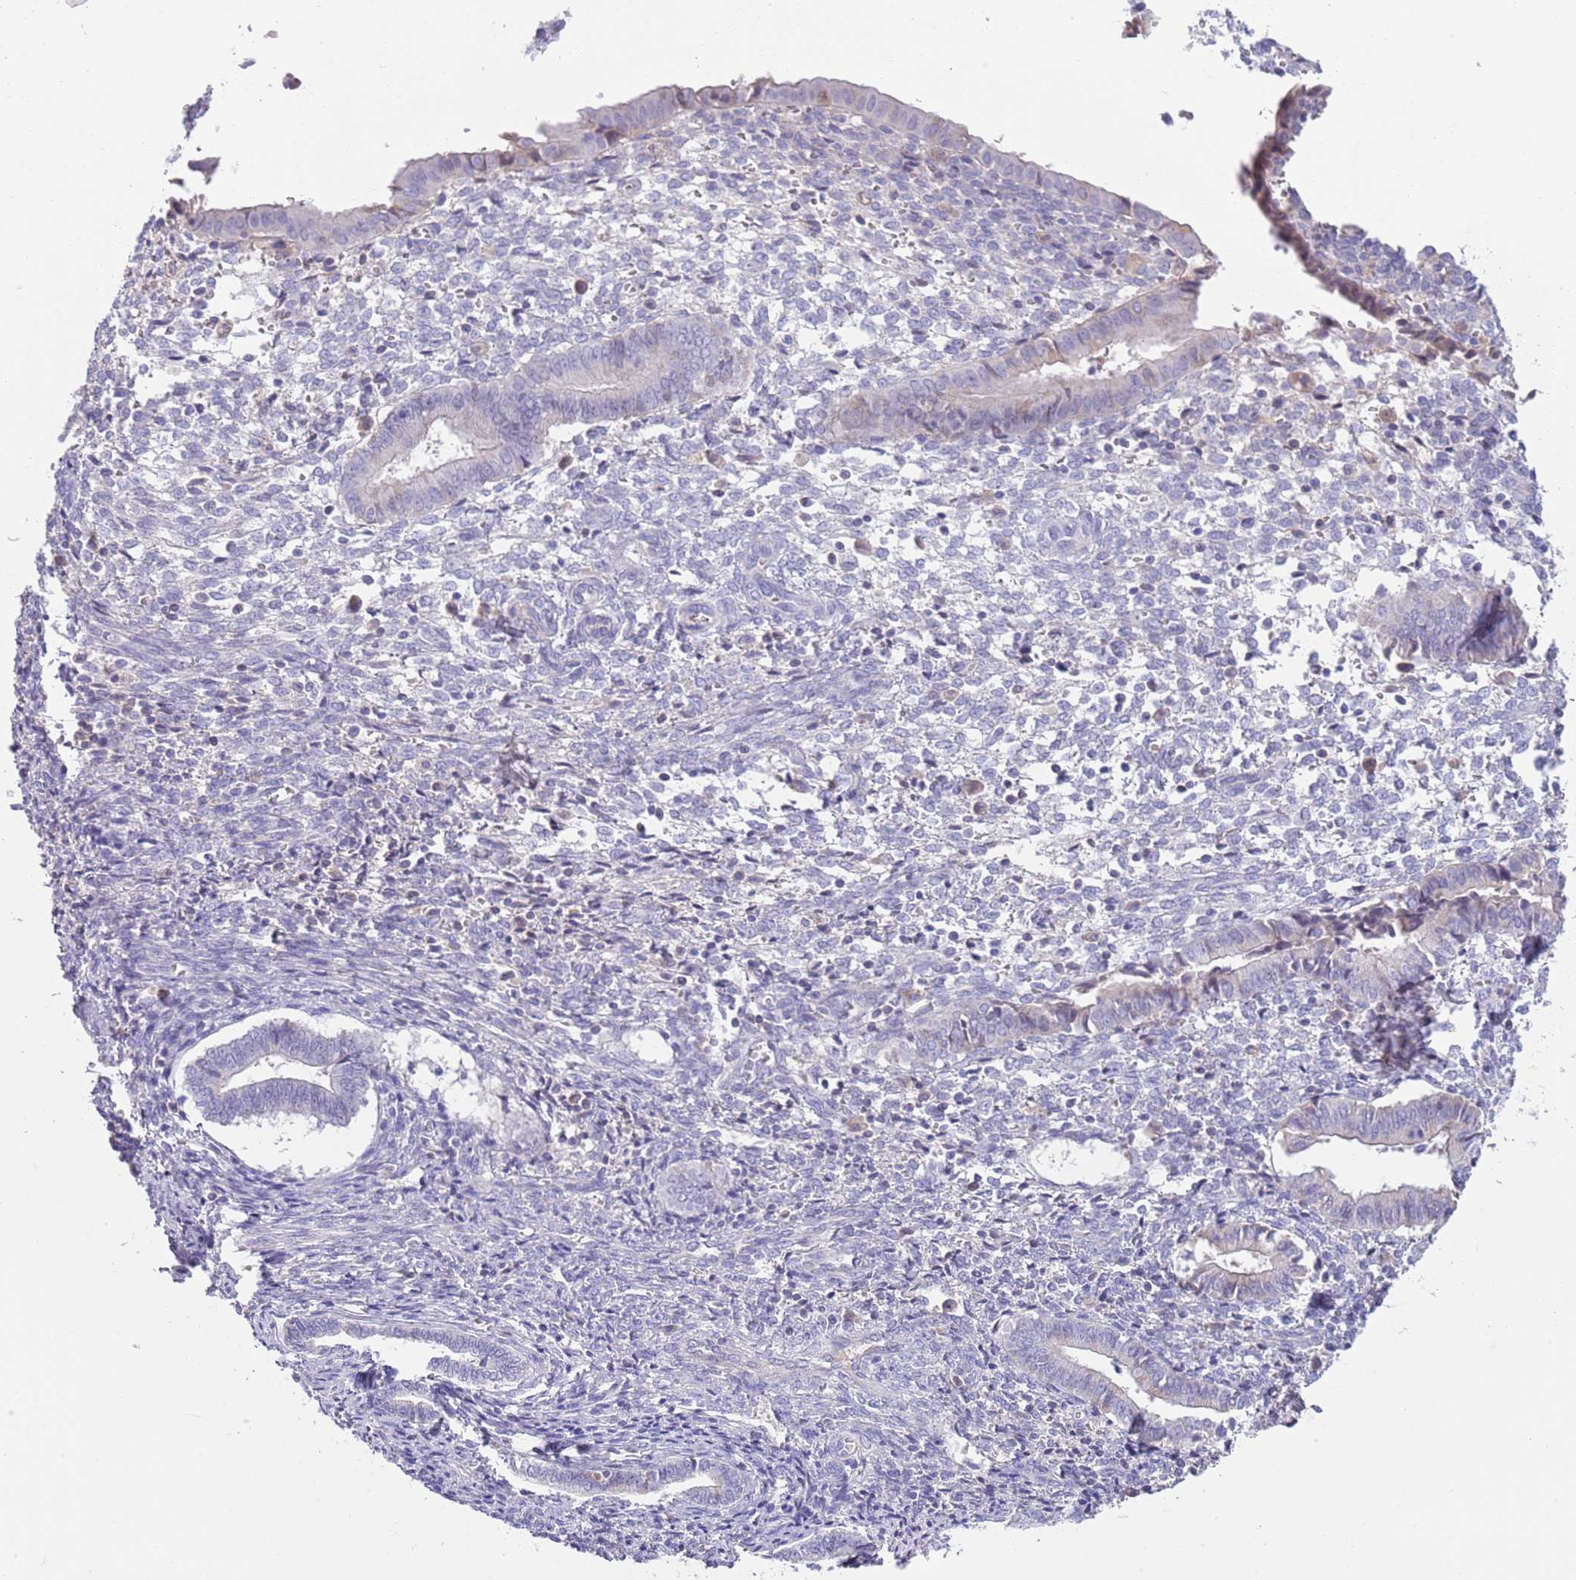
{"staining": {"intensity": "negative", "quantity": "none", "location": "none"}, "tissue": "endometrium", "cell_type": "Cells in endometrial stroma", "image_type": "normal", "snomed": [{"axis": "morphology", "description": "Normal tissue, NOS"}, {"axis": "topography", "description": "Other"}, {"axis": "topography", "description": "Endometrium"}], "caption": "The image shows no staining of cells in endometrial stroma in normal endometrium. (Immunohistochemistry, brightfield microscopy, high magnification).", "gene": "IGFL4", "patient": {"sex": "female", "age": 44}}